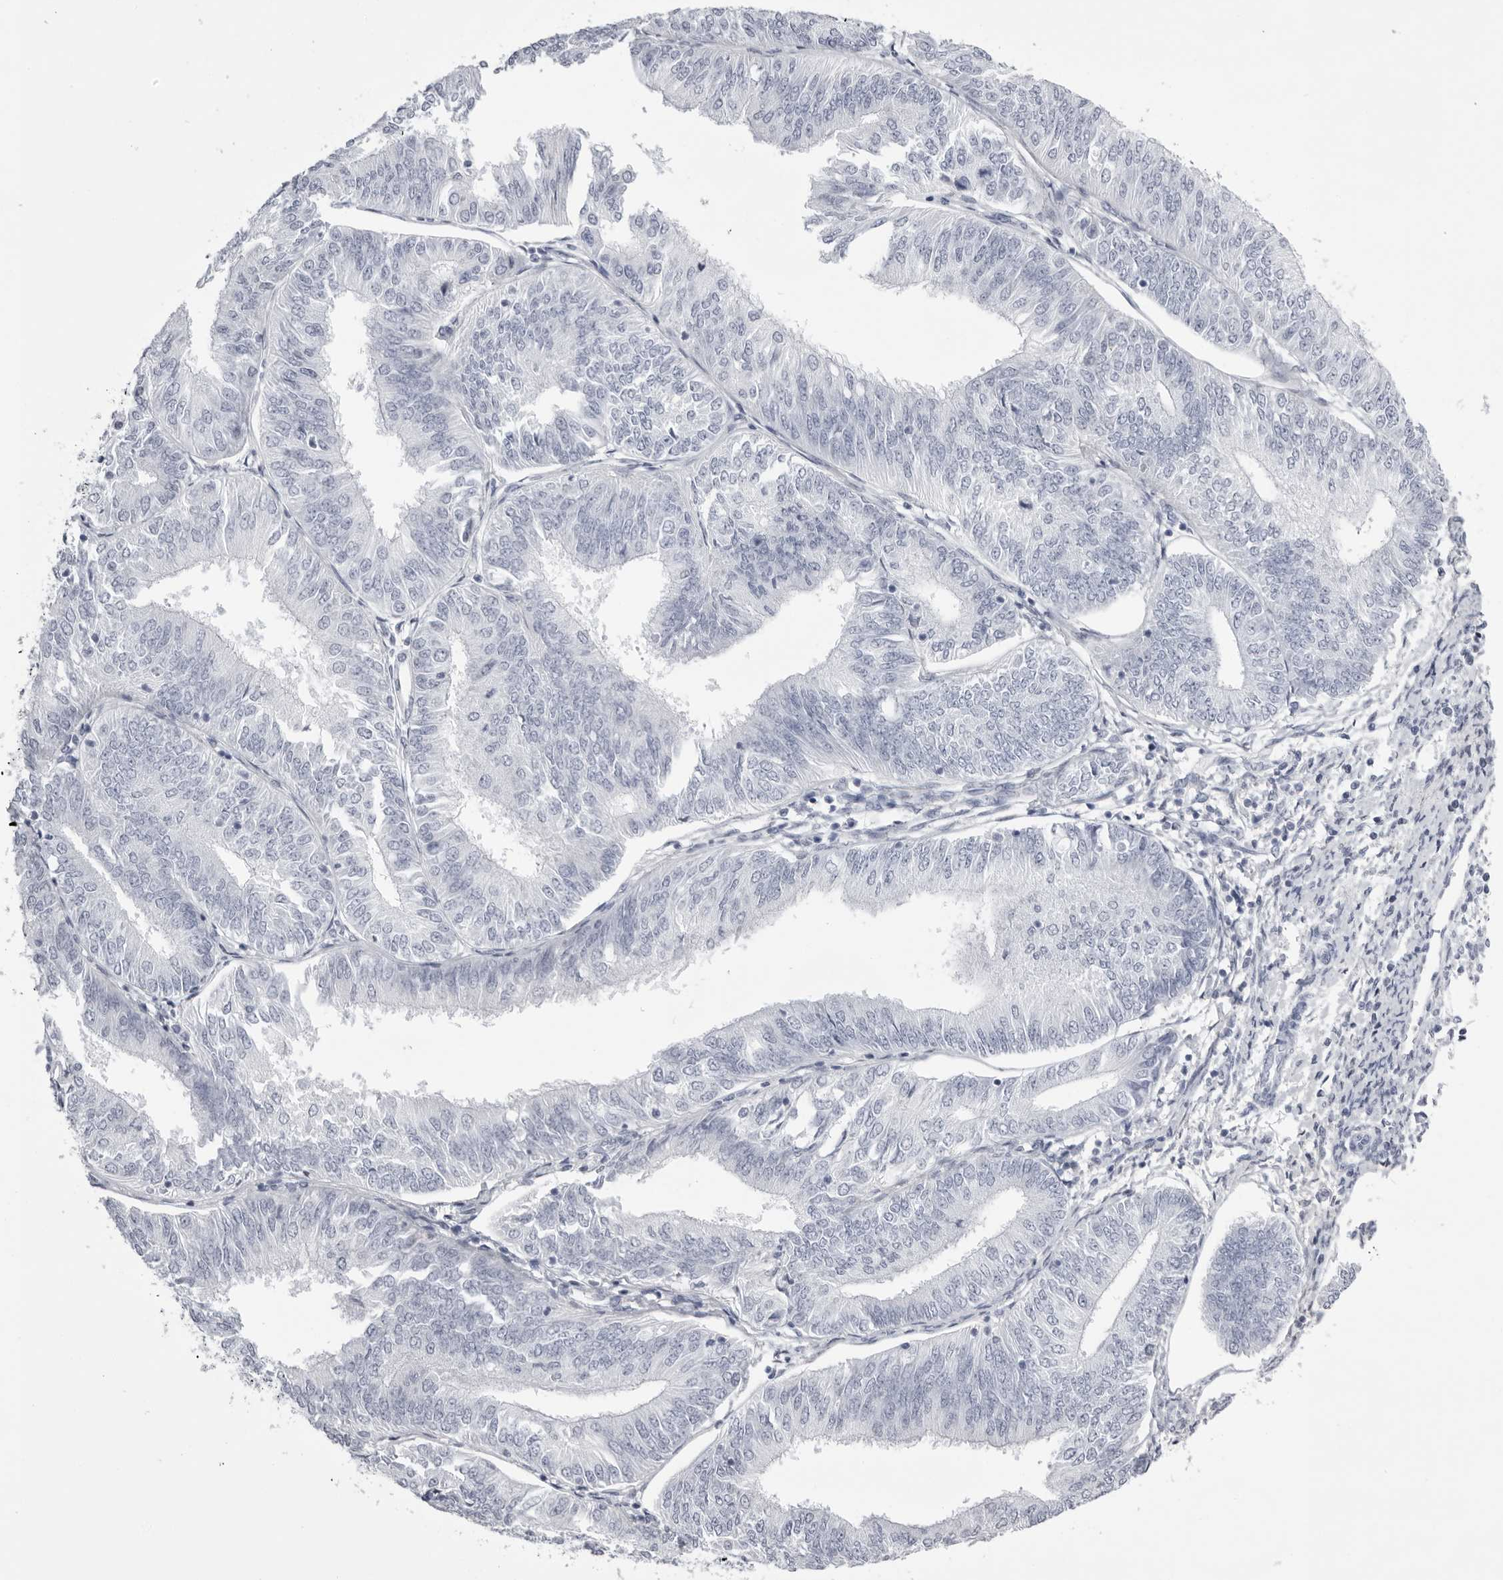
{"staining": {"intensity": "negative", "quantity": "none", "location": "none"}, "tissue": "endometrial cancer", "cell_type": "Tumor cells", "image_type": "cancer", "snomed": [{"axis": "morphology", "description": "Adenocarcinoma, NOS"}, {"axis": "topography", "description": "Endometrium"}], "caption": "Immunohistochemistry photomicrograph of neoplastic tissue: adenocarcinoma (endometrial) stained with DAB (3,3'-diaminobenzidine) exhibits no significant protein staining in tumor cells.", "gene": "TMOD4", "patient": {"sex": "female", "age": 58}}